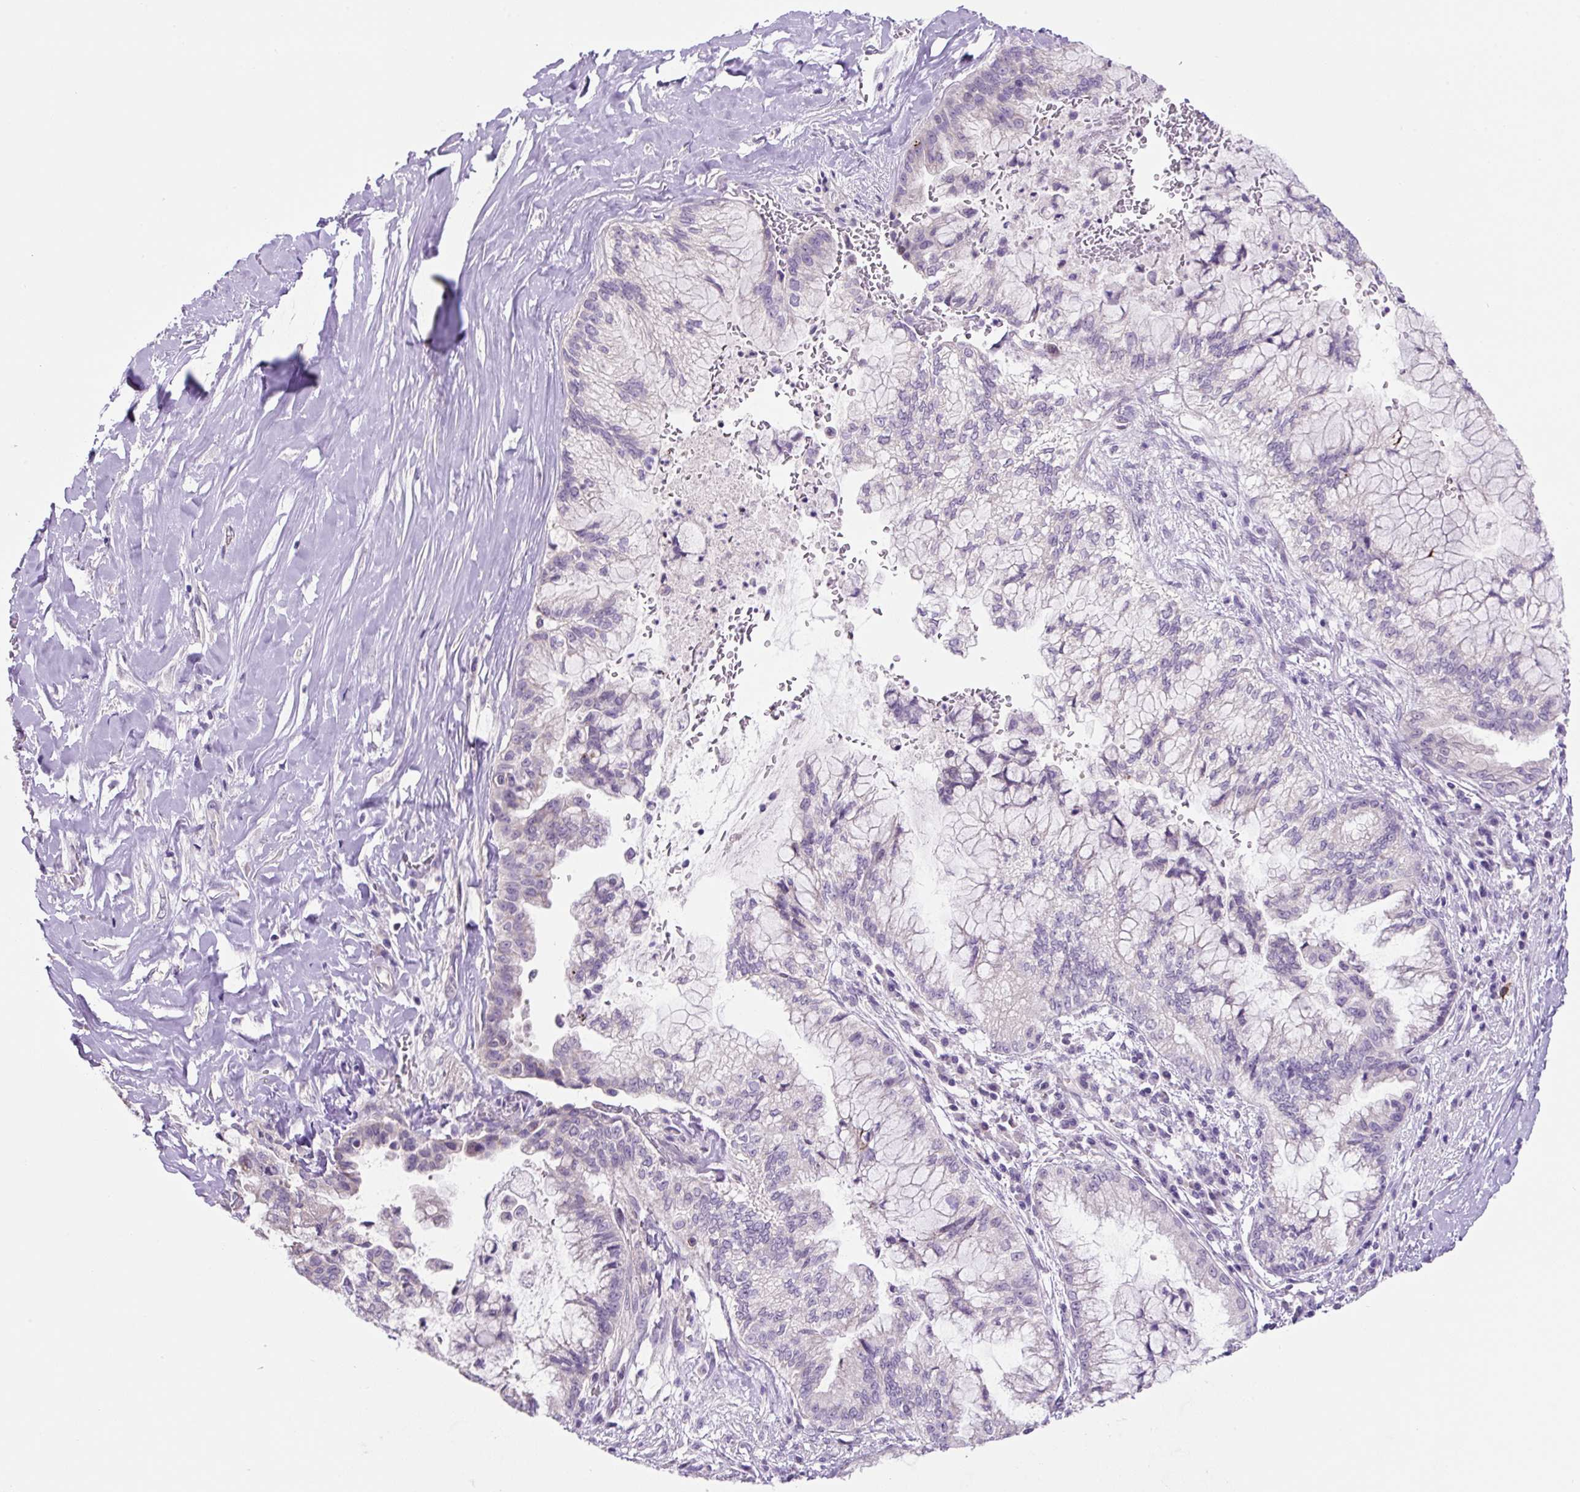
{"staining": {"intensity": "negative", "quantity": "none", "location": "none"}, "tissue": "pancreatic cancer", "cell_type": "Tumor cells", "image_type": "cancer", "snomed": [{"axis": "morphology", "description": "Adenocarcinoma, NOS"}, {"axis": "topography", "description": "Pancreas"}], "caption": "IHC of pancreatic adenocarcinoma demonstrates no staining in tumor cells.", "gene": "OGDHL", "patient": {"sex": "male", "age": 73}}